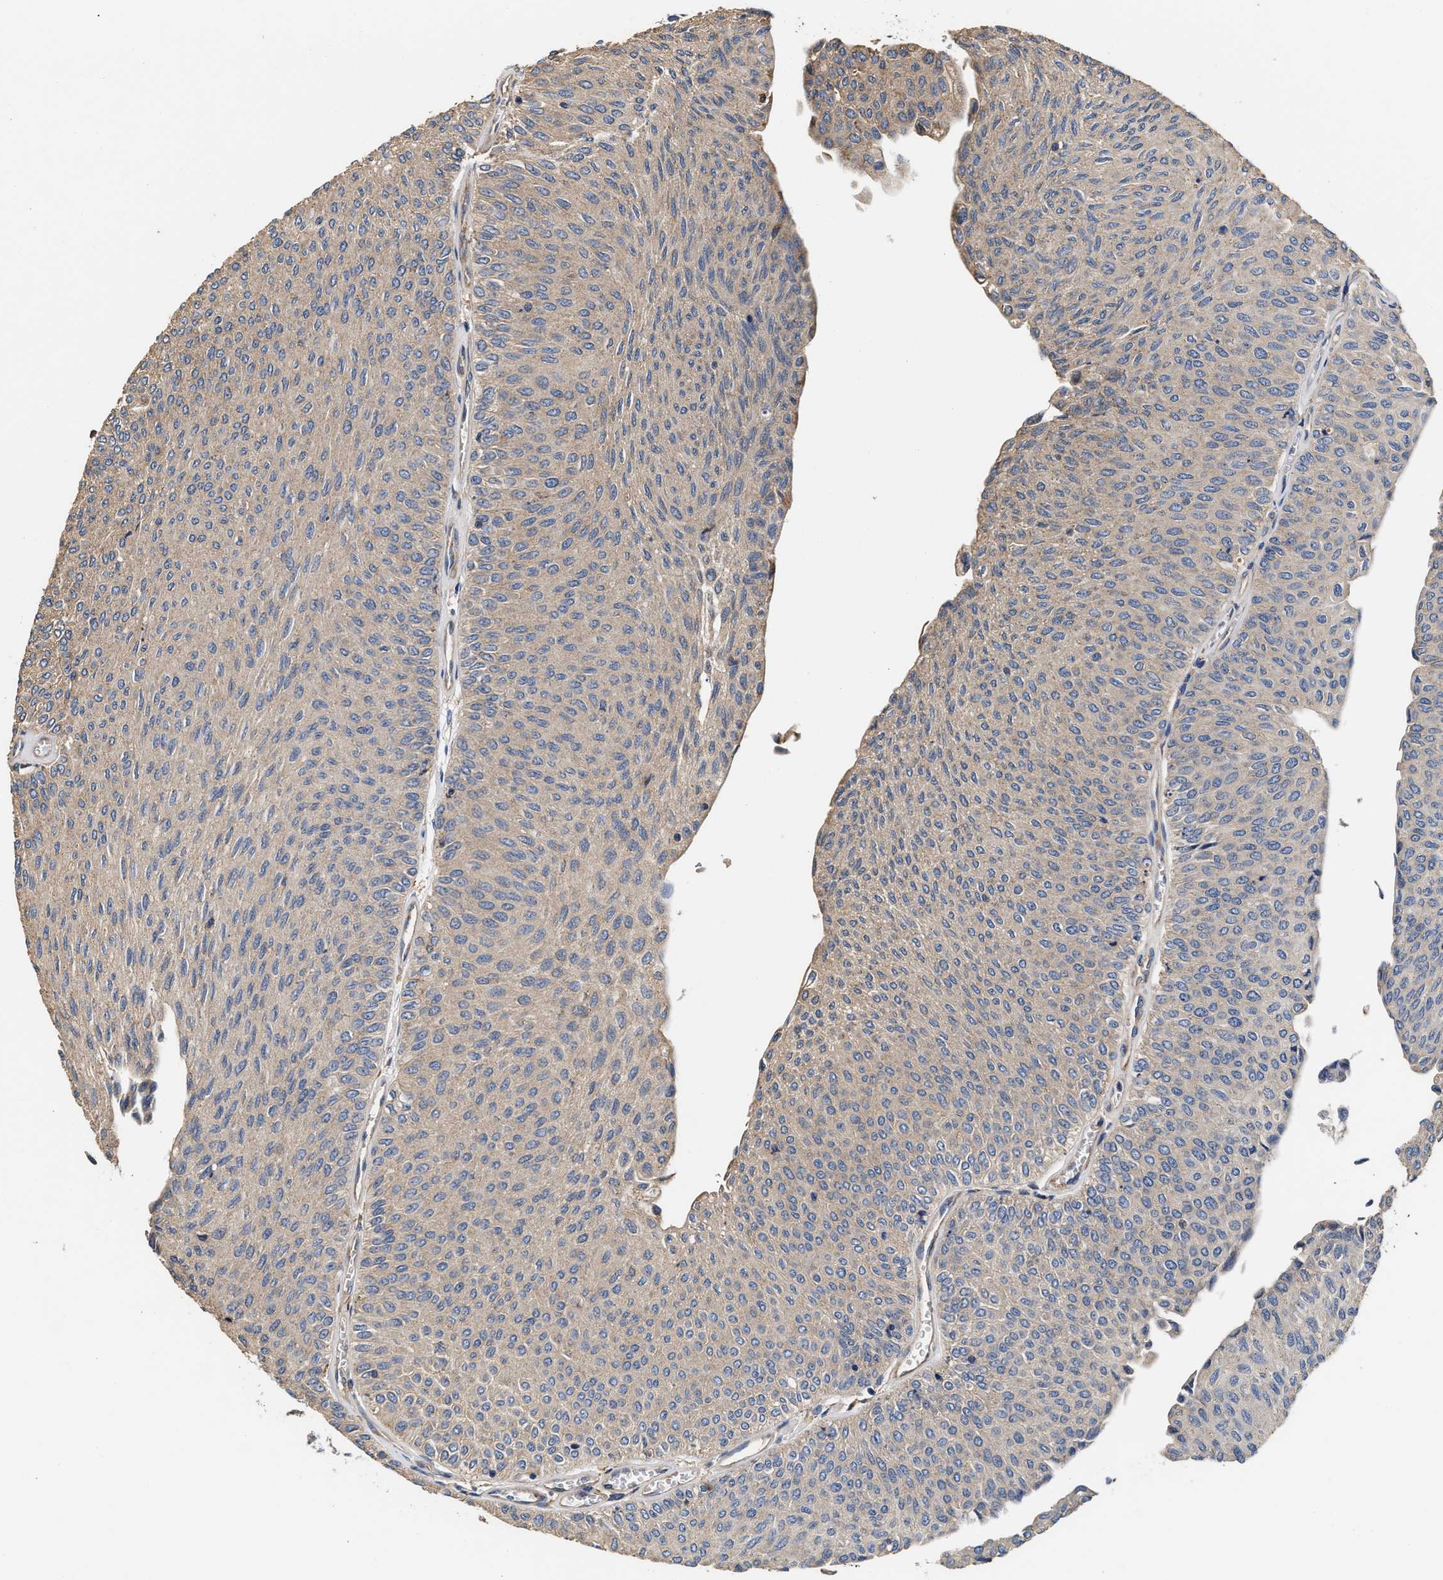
{"staining": {"intensity": "weak", "quantity": "25%-75%", "location": "cytoplasmic/membranous"}, "tissue": "urothelial cancer", "cell_type": "Tumor cells", "image_type": "cancer", "snomed": [{"axis": "morphology", "description": "Urothelial carcinoma, Low grade"}, {"axis": "topography", "description": "Urinary bladder"}], "caption": "The photomicrograph reveals a brown stain indicating the presence of a protein in the cytoplasmic/membranous of tumor cells in urothelial cancer.", "gene": "KLB", "patient": {"sex": "male", "age": 78}}